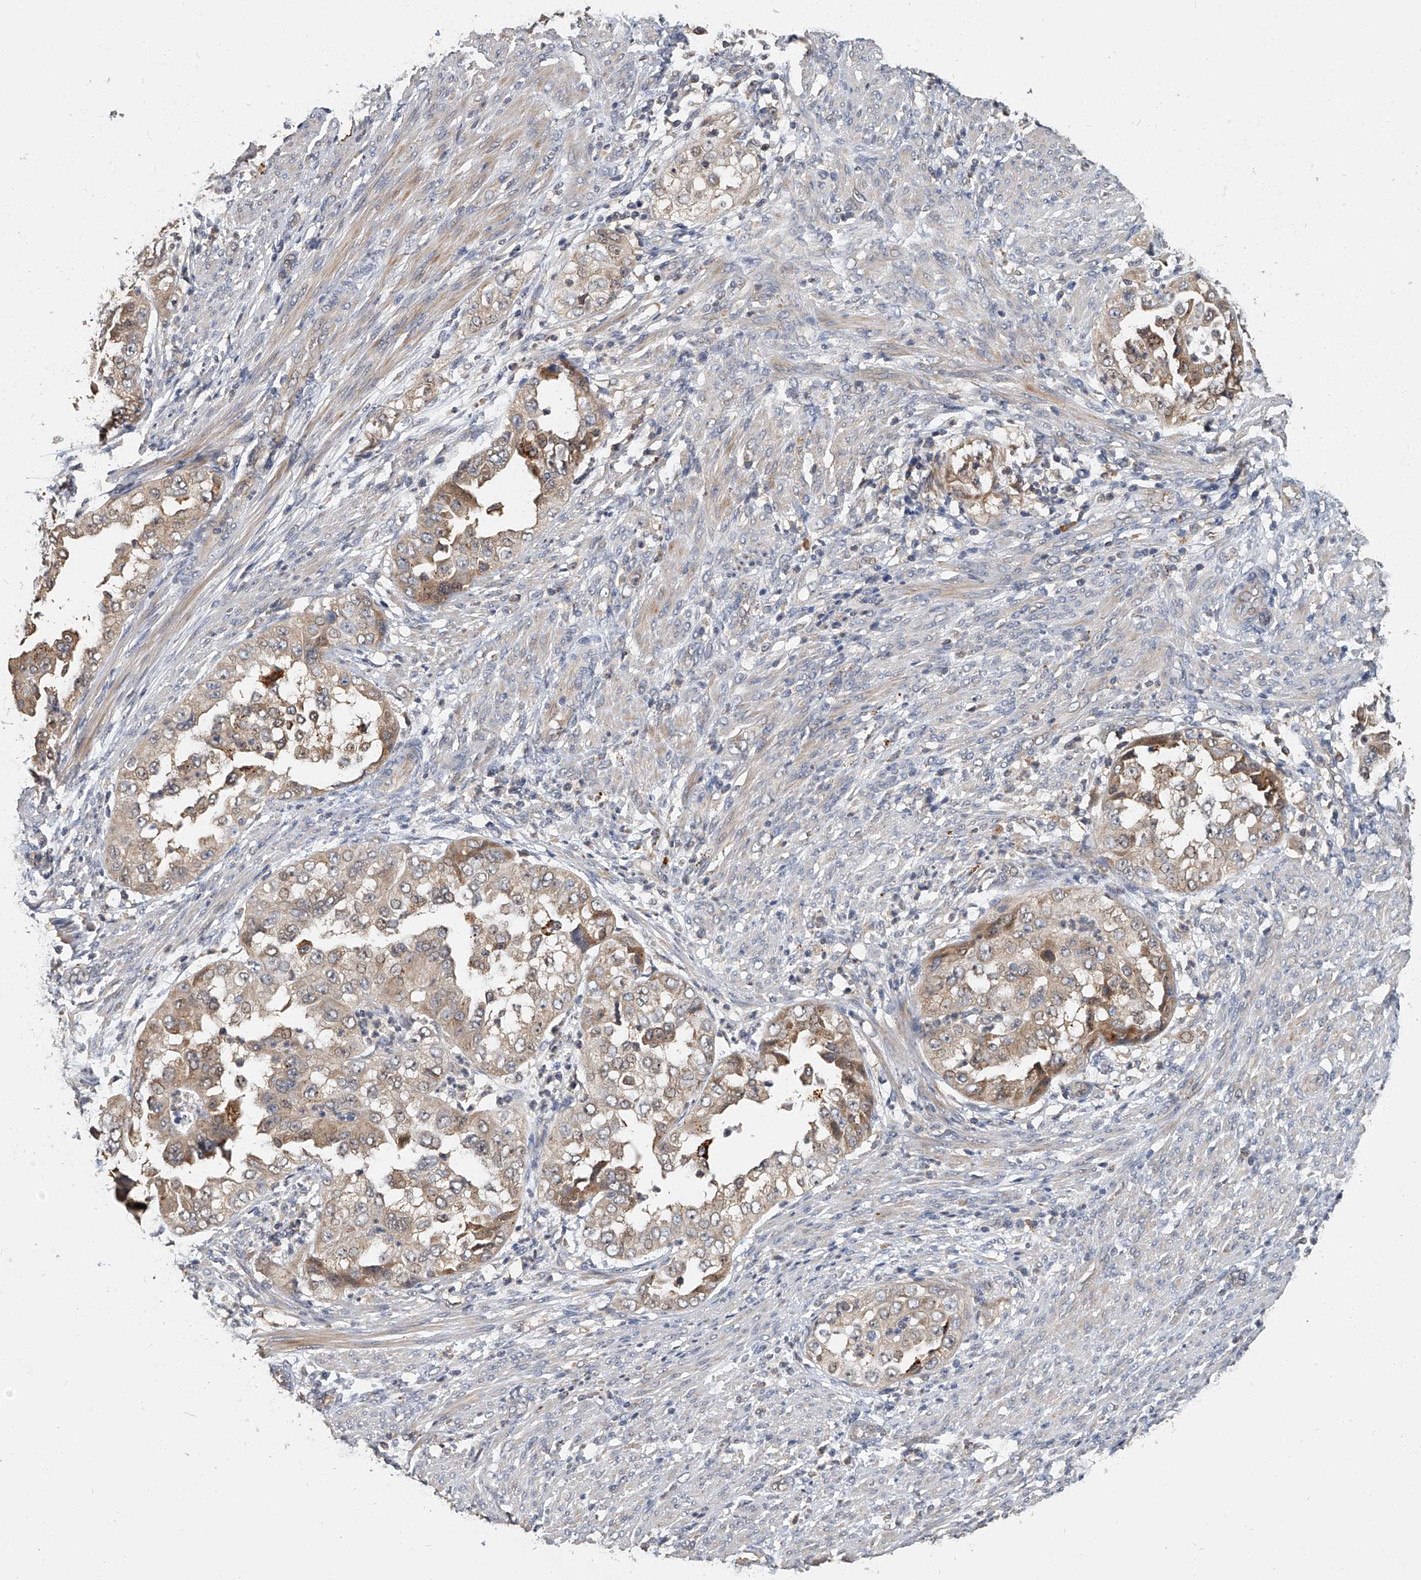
{"staining": {"intensity": "weak", "quantity": ">75%", "location": "cytoplasmic/membranous"}, "tissue": "endometrial cancer", "cell_type": "Tumor cells", "image_type": "cancer", "snomed": [{"axis": "morphology", "description": "Adenocarcinoma, NOS"}, {"axis": "topography", "description": "Endometrium"}], "caption": "Adenocarcinoma (endometrial) stained for a protein exhibits weak cytoplasmic/membranous positivity in tumor cells.", "gene": "JAG2", "patient": {"sex": "female", "age": 85}}